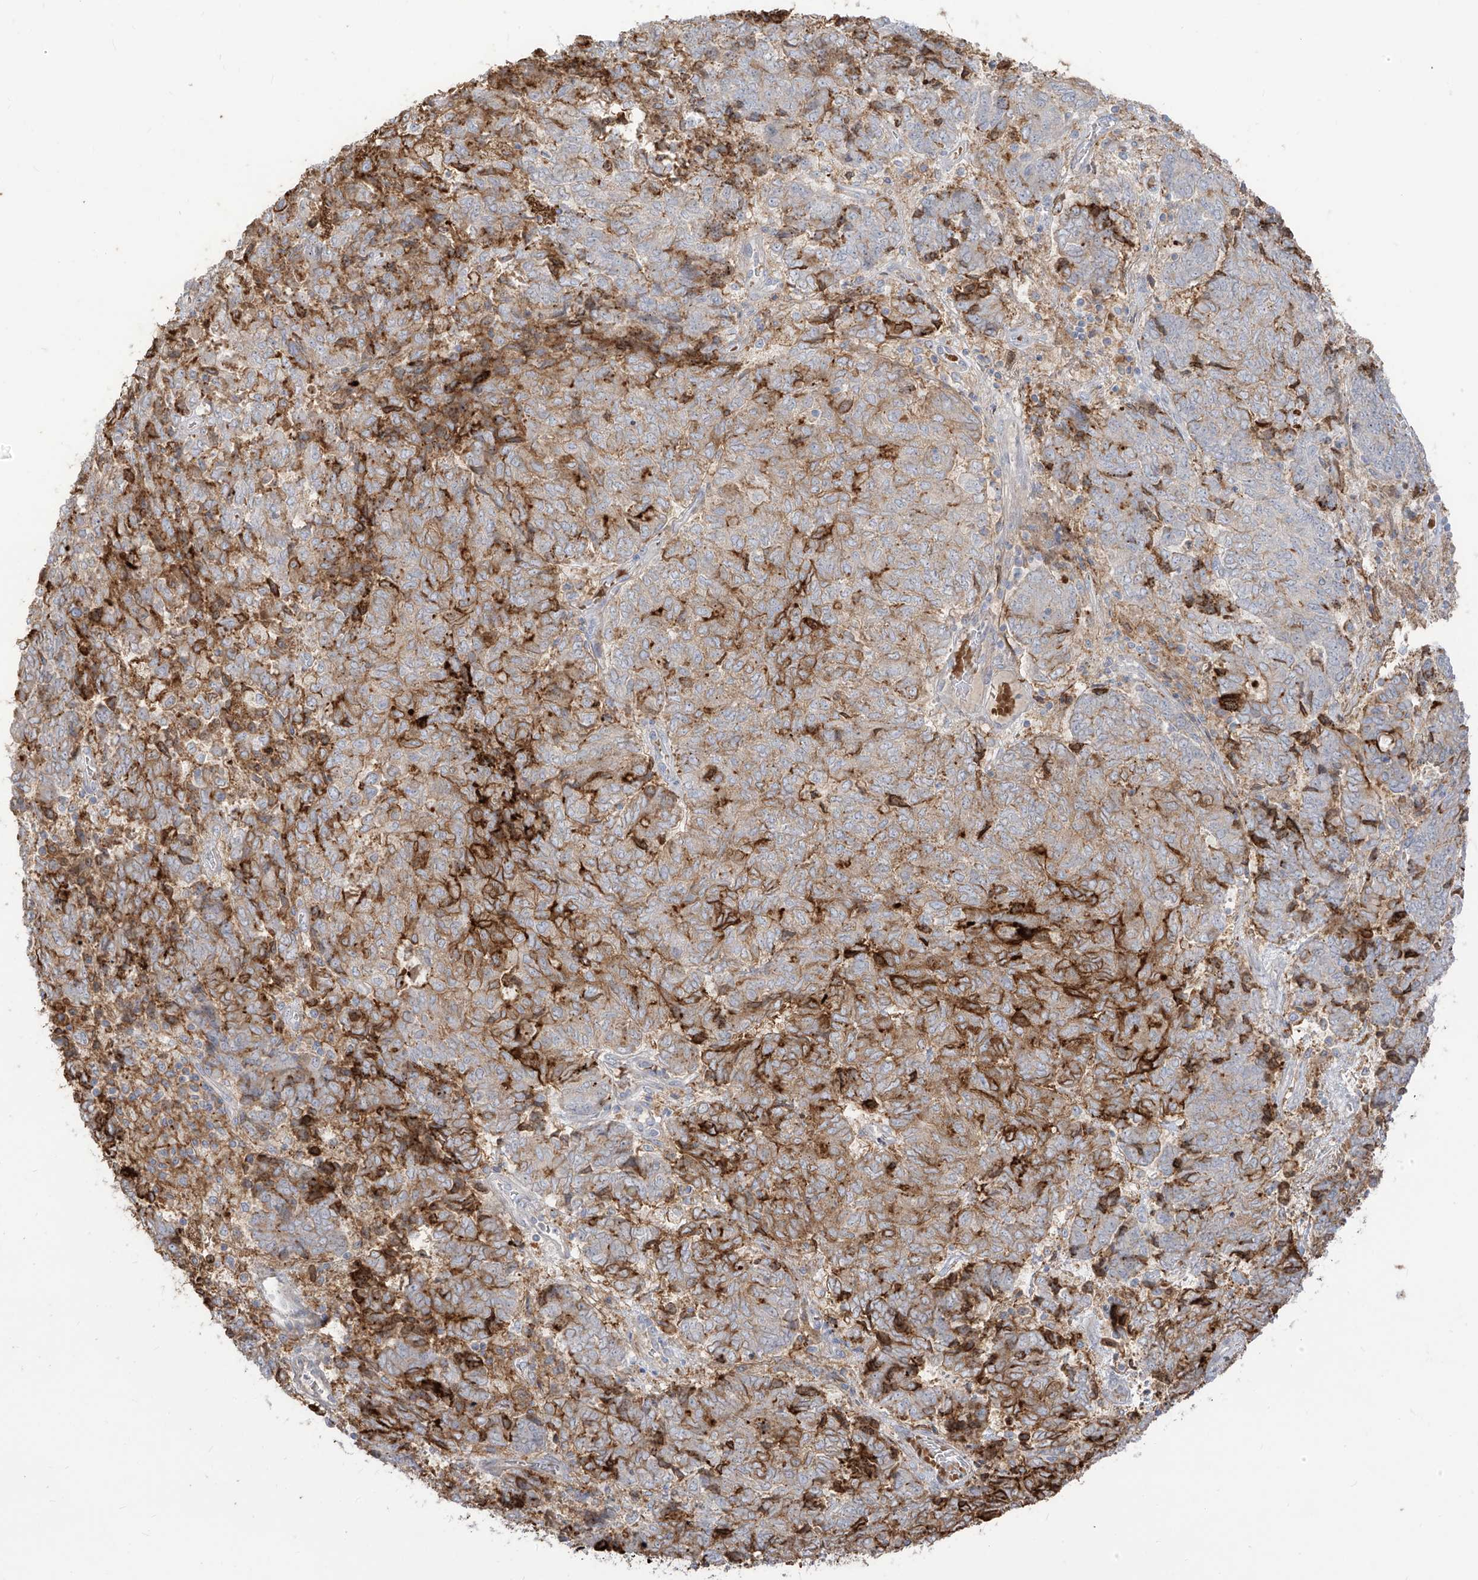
{"staining": {"intensity": "moderate", "quantity": ">75%", "location": "cytoplasmic/membranous"}, "tissue": "endometrial cancer", "cell_type": "Tumor cells", "image_type": "cancer", "snomed": [{"axis": "morphology", "description": "Adenocarcinoma, NOS"}, {"axis": "topography", "description": "Endometrium"}], "caption": "Immunohistochemistry (DAB) staining of adenocarcinoma (endometrial) reveals moderate cytoplasmic/membranous protein expression in approximately >75% of tumor cells.", "gene": "ZGRF1", "patient": {"sex": "female", "age": 80}}